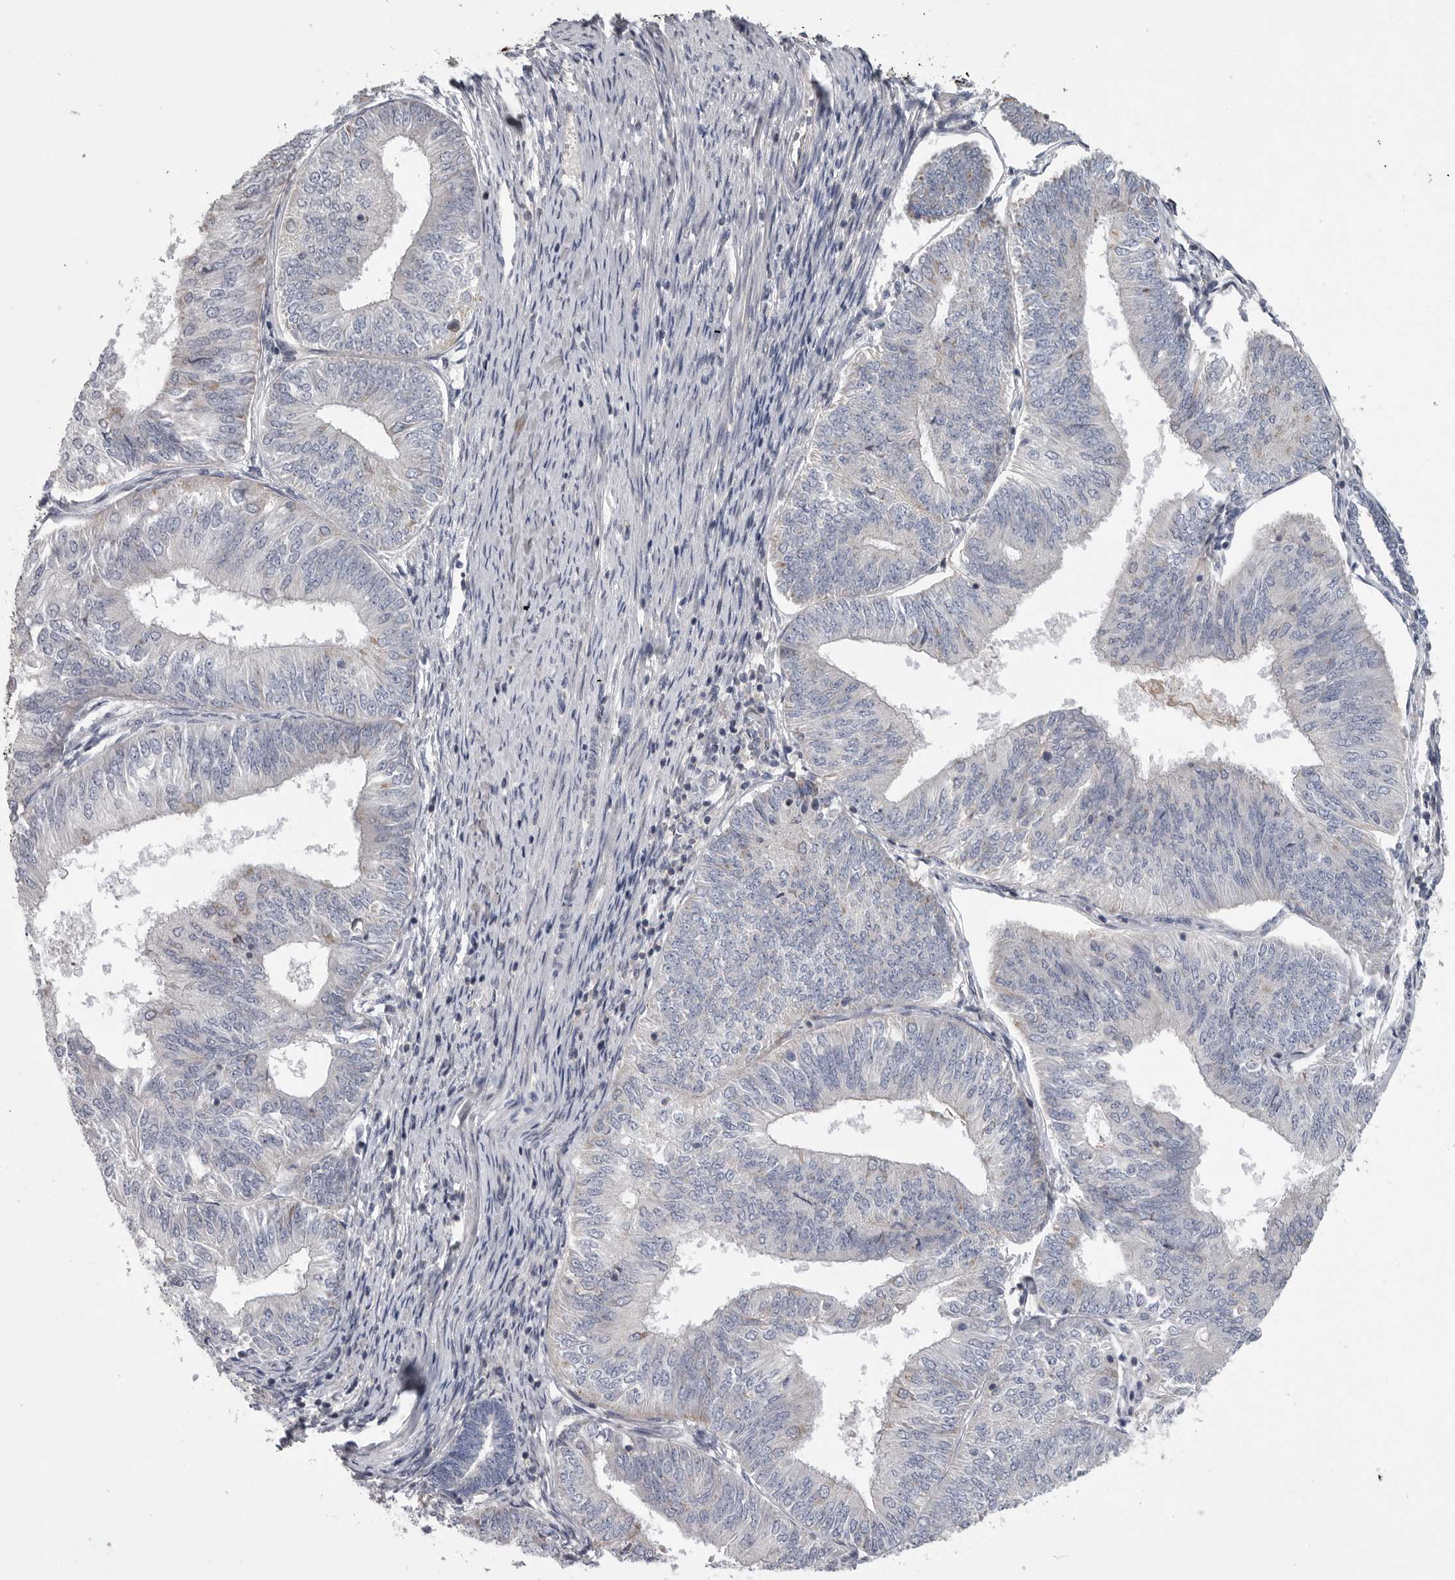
{"staining": {"intensity": "negative", "quantity": "none", "location": "none"}, "tissue": "endometrial cancer", "cell_type": "Tumor cells", "image_type": "cancer", "snomed": [{"axis": "morphology", "description": "Adenocarcinoma, NOS"}, {"axis": "topography", "description": "Endometrium"}], "caption": "This histopathology image is of endometrial cancer stained with immunohistochemistry (IHC) to label a protein in brown with the nuclei are counter-stained blue. There is no expression in tumor cells.", "gene": "CRP", "patient": {"sex": "female", "age": 58}}